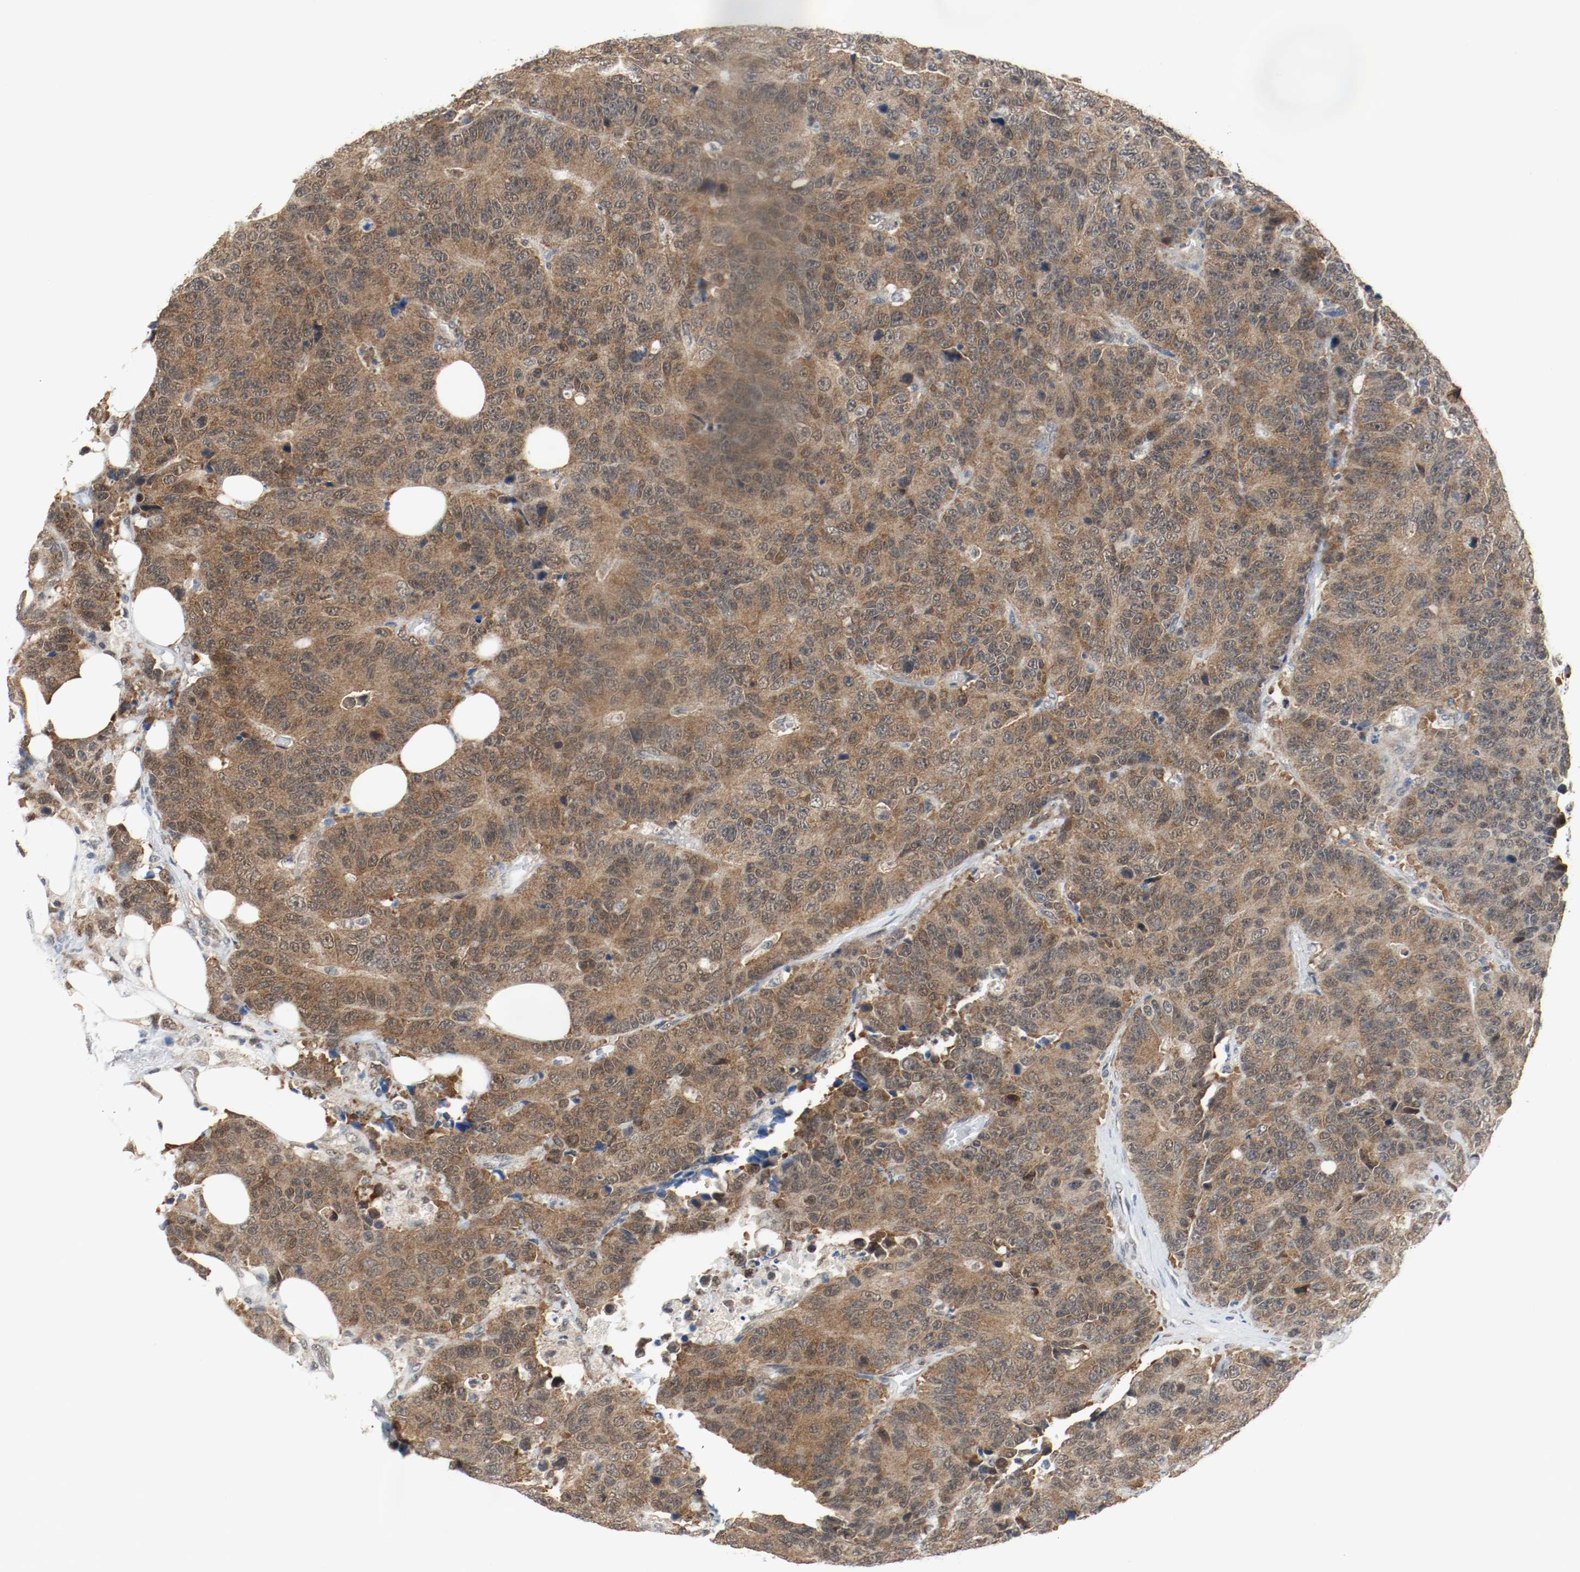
{"staining": {"intensity": "moderate", "quantity": ">75%", "location": "cytoplasmic/membranous,nuclear"}, "tissue": "colorectal cancer", "cell_type": "Tumor cells", "image_type": "cancer", "snomed": [{"axis": "morphology", "description": "Adenocarcinoma, NOS"}, {"axis": "topography", "description": "Colon"}], "caption": "This is a photomicrograph of immunohistochemistry (IHC) staining of colorectal cancer (adenocarcinoma), which shows moderate expression in the cytoplasmic/membranous and nuclear of tumor cells.", "gene": "PPME1", "patient": {"sex": "female", "age": 86}}